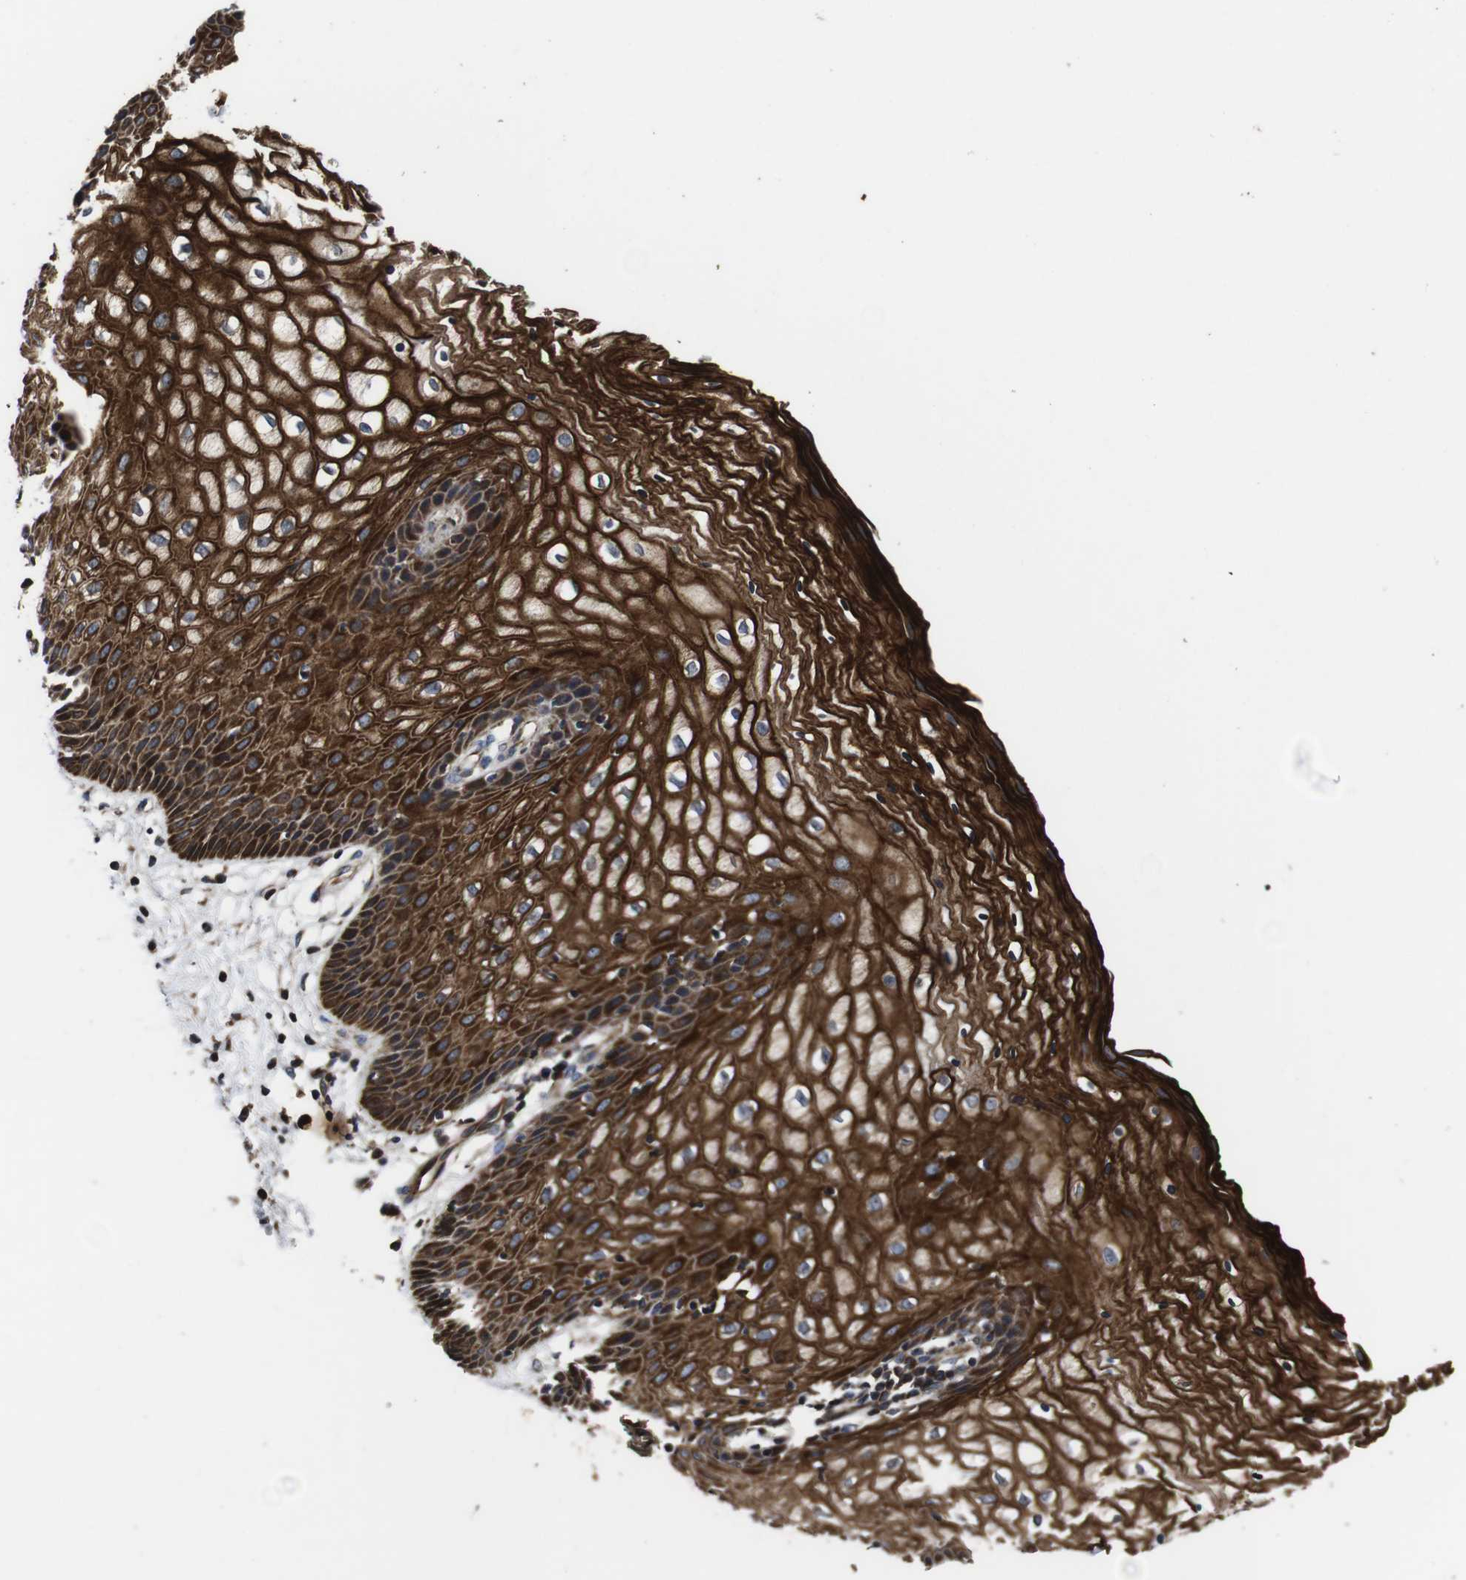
{"staining": {"intensity": "strong", "quantity": ">75%", "location": "cytoplasmic/membranous"}, "tissue": "vagina", "cell_type": "Squamous epithelial cells", "image_type": "normal", "snomed": [{"axis": "morphology", "description": "Normal tissue, NOS"}, {"axis": "topography", "description": "Vagina"}], "caption": "An image showing strong cytoplasmic/membranous staining in approximately >75% of squamous epithelial cells in normal vagina, as visualized by brown immunohistochemical staining.", "gene": "SMYD3", "patient": {"sex": "female", "age": 34}}